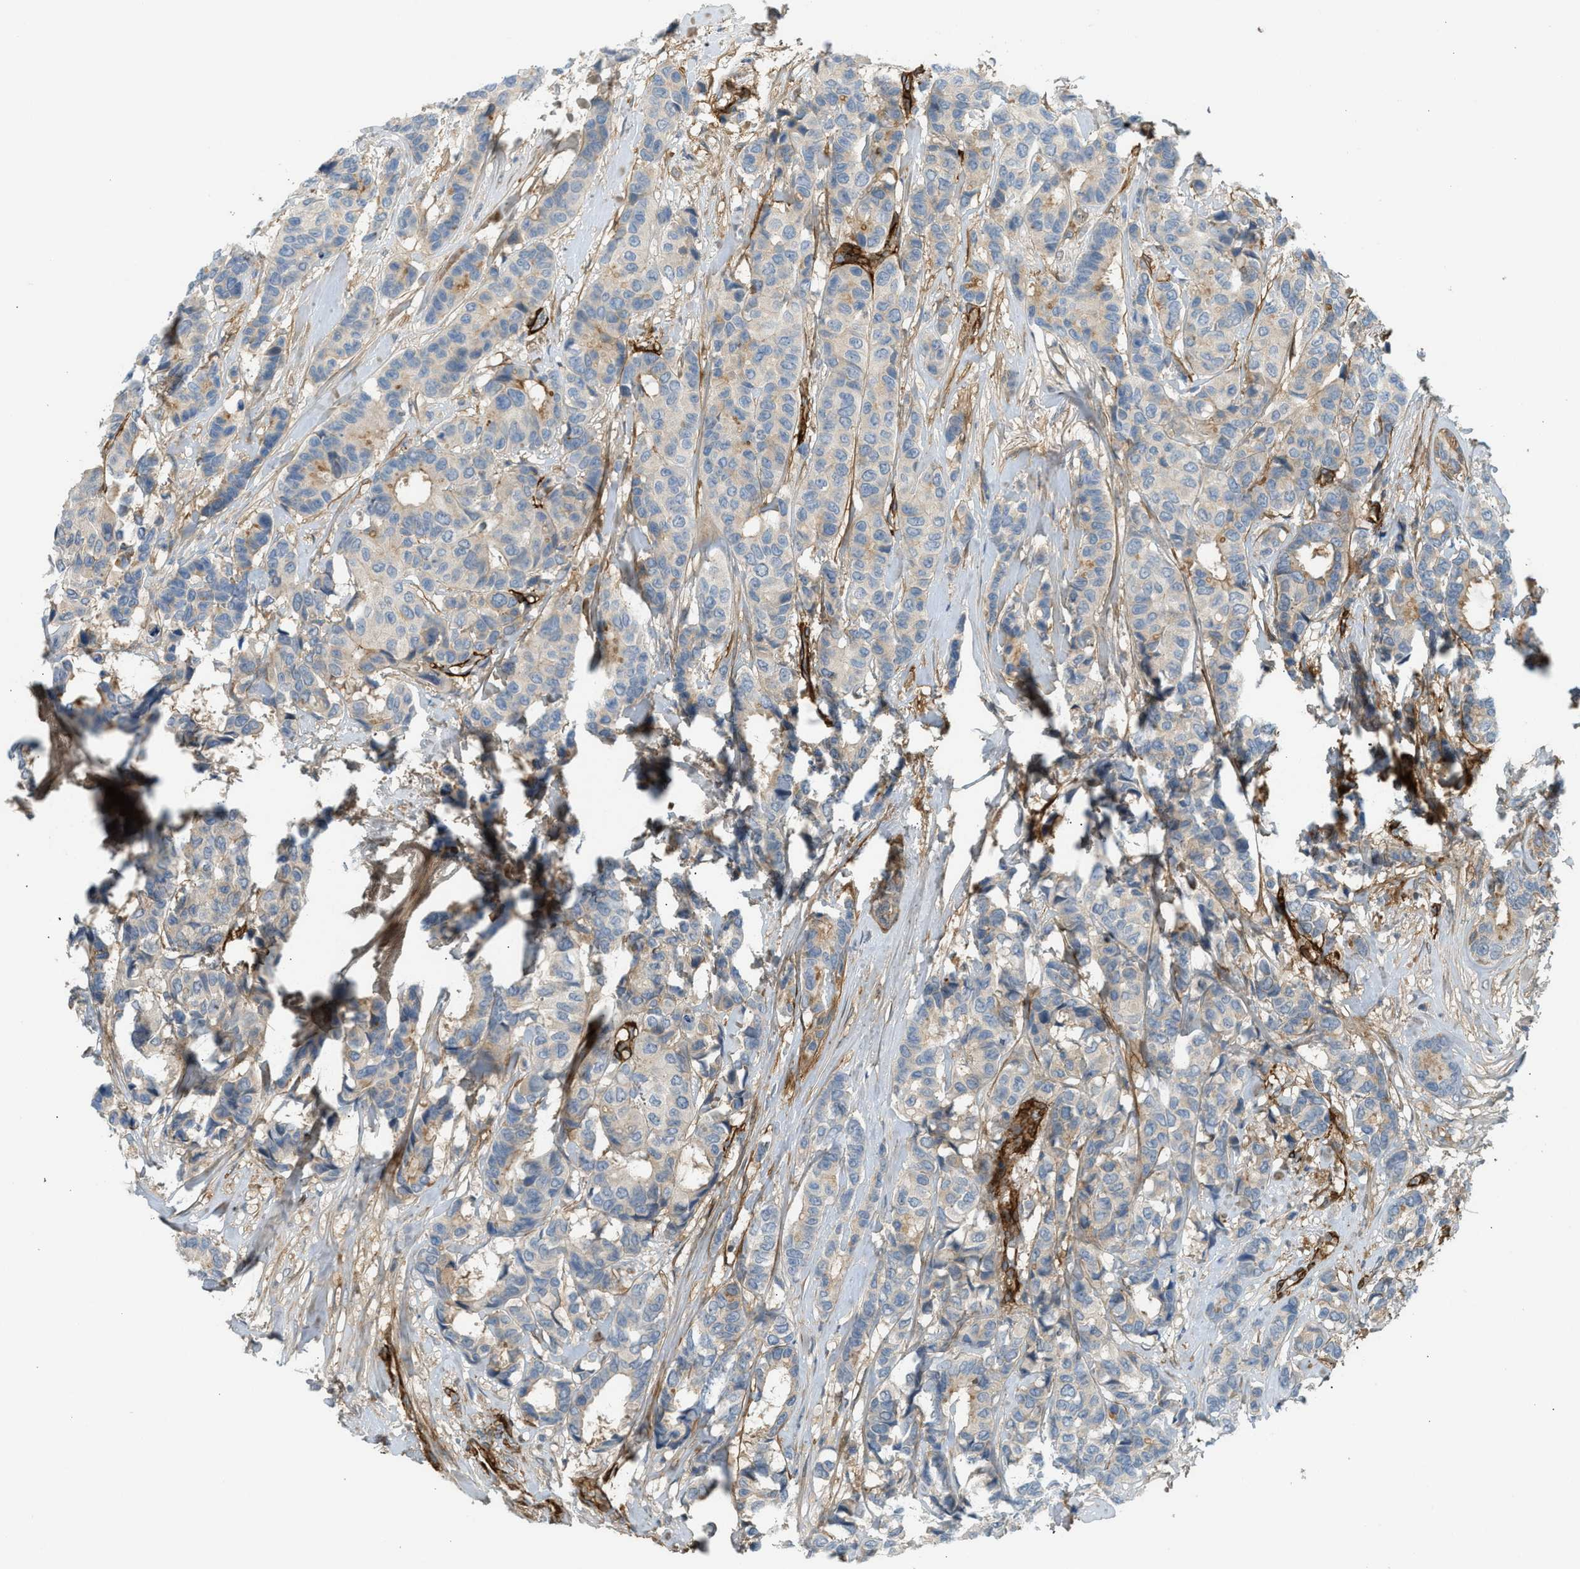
{"staining": {"intensity": "moderate", "quantity": "<25%", "location": "cytoplasmic/membranous"}, "tissue": "breast cancer", "cell_type": "Tumor cells", "image_type": "cancer", "snomed": [{"axis": "morphology", "description": "Duct carcinoma"}, {"axis": "topography", "description": "Breast"}], "caption": "Moderate cytoplasmic/membranous positivity is present in approximately <25% of tumor cells in breast cancer (invasive ductal carcinoma).", "gene": "EDNRA", "patient": {"sex": "female", "age": 87}}